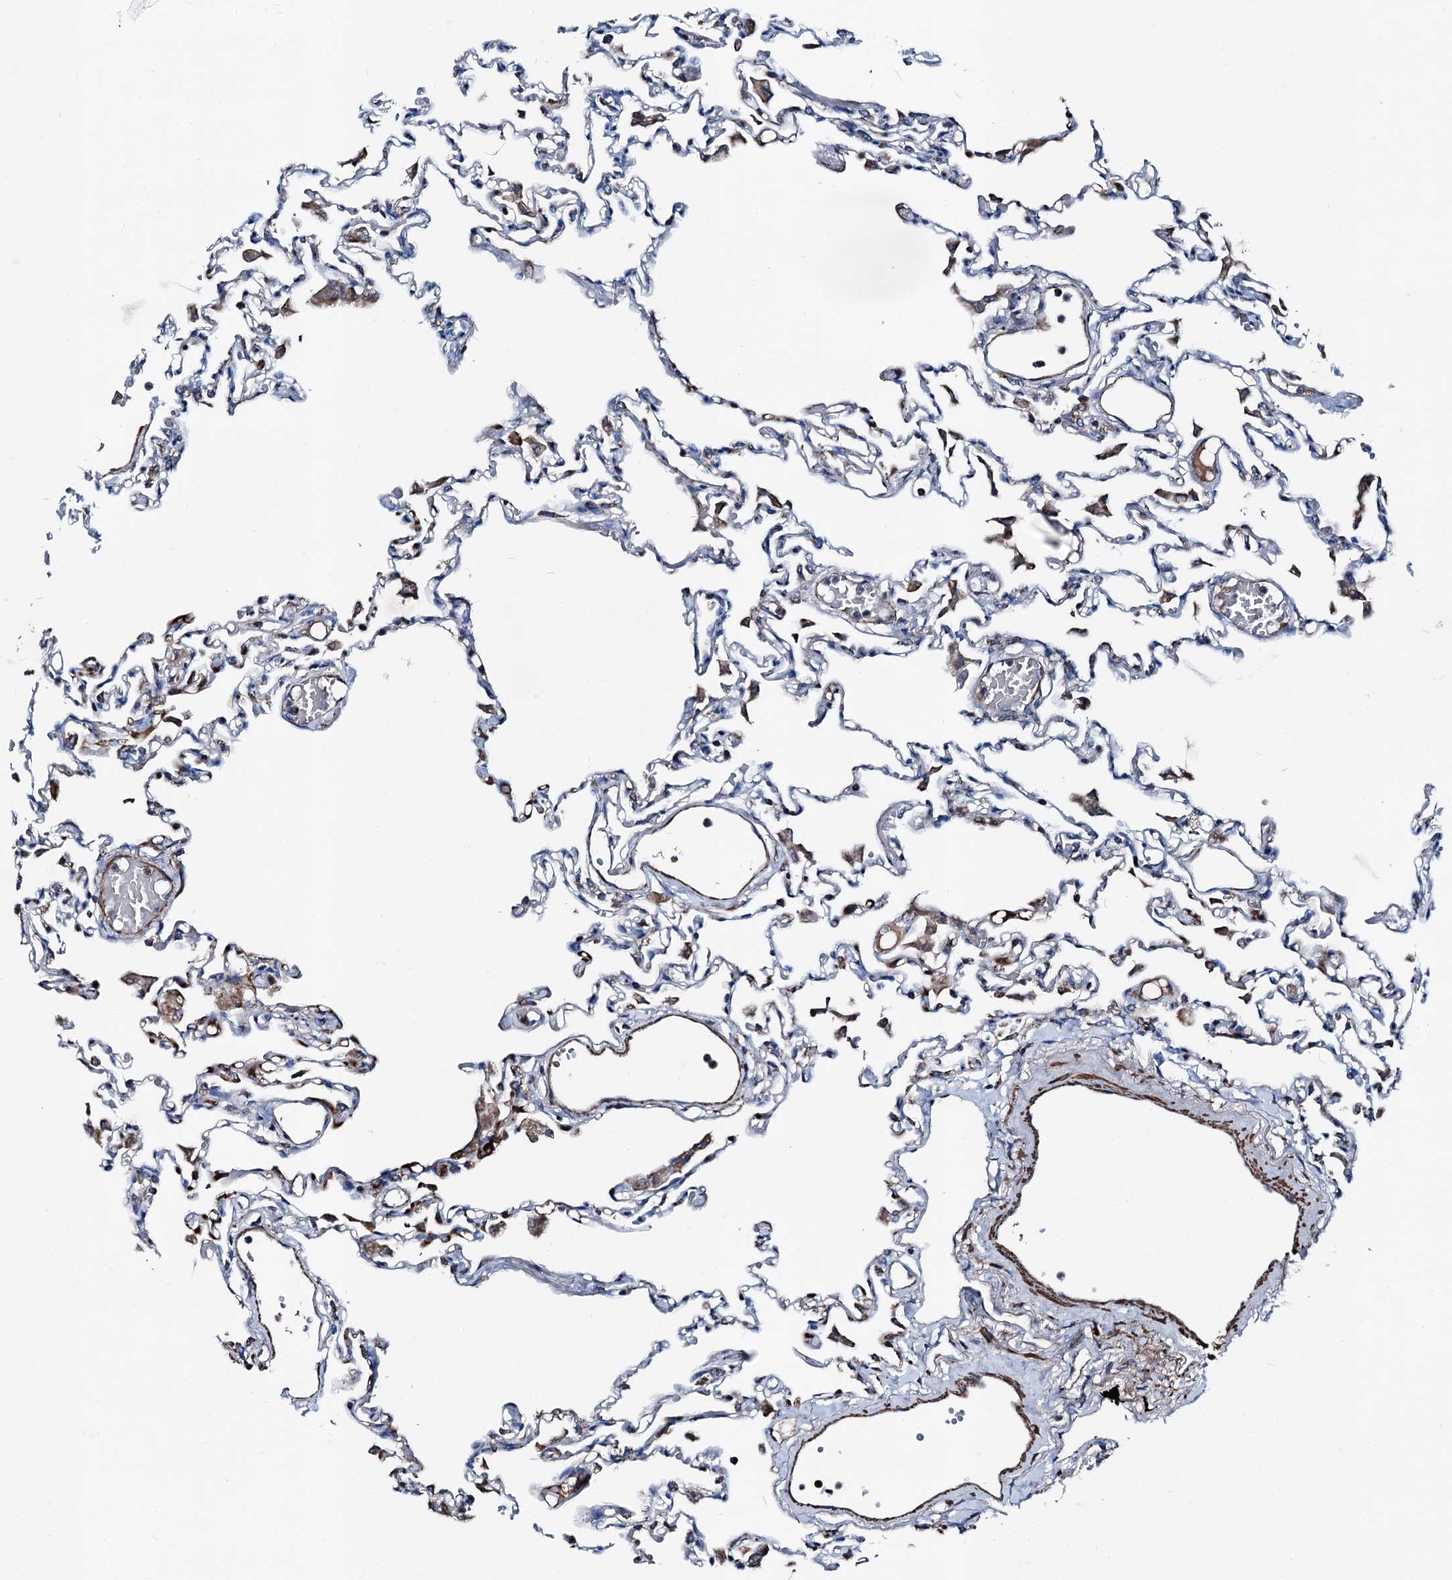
{"staining": {"intensity": "strong", "quantity": "25%-75%", "location": "cytoplasmic/membranous"}, "tissue": "lung", "cell_type": "Alveolar cells", "image_type": "normal", "snomed": [{"axis": "morphology", "description": "Normal tissue, NOS"}, {"axis": "topography", "description": "Bronchus"}, {"axis": "topography", "description": "Lung"}], "caption": "Approximately 25%-75% of alveolar cells in normal human lung reveal strong cytoplasmic/membranous protein positivity as visualized by brown immunohistochemical staining.", "gene": "DDIAS", "patient": {"sex": "female", "age": 49}}